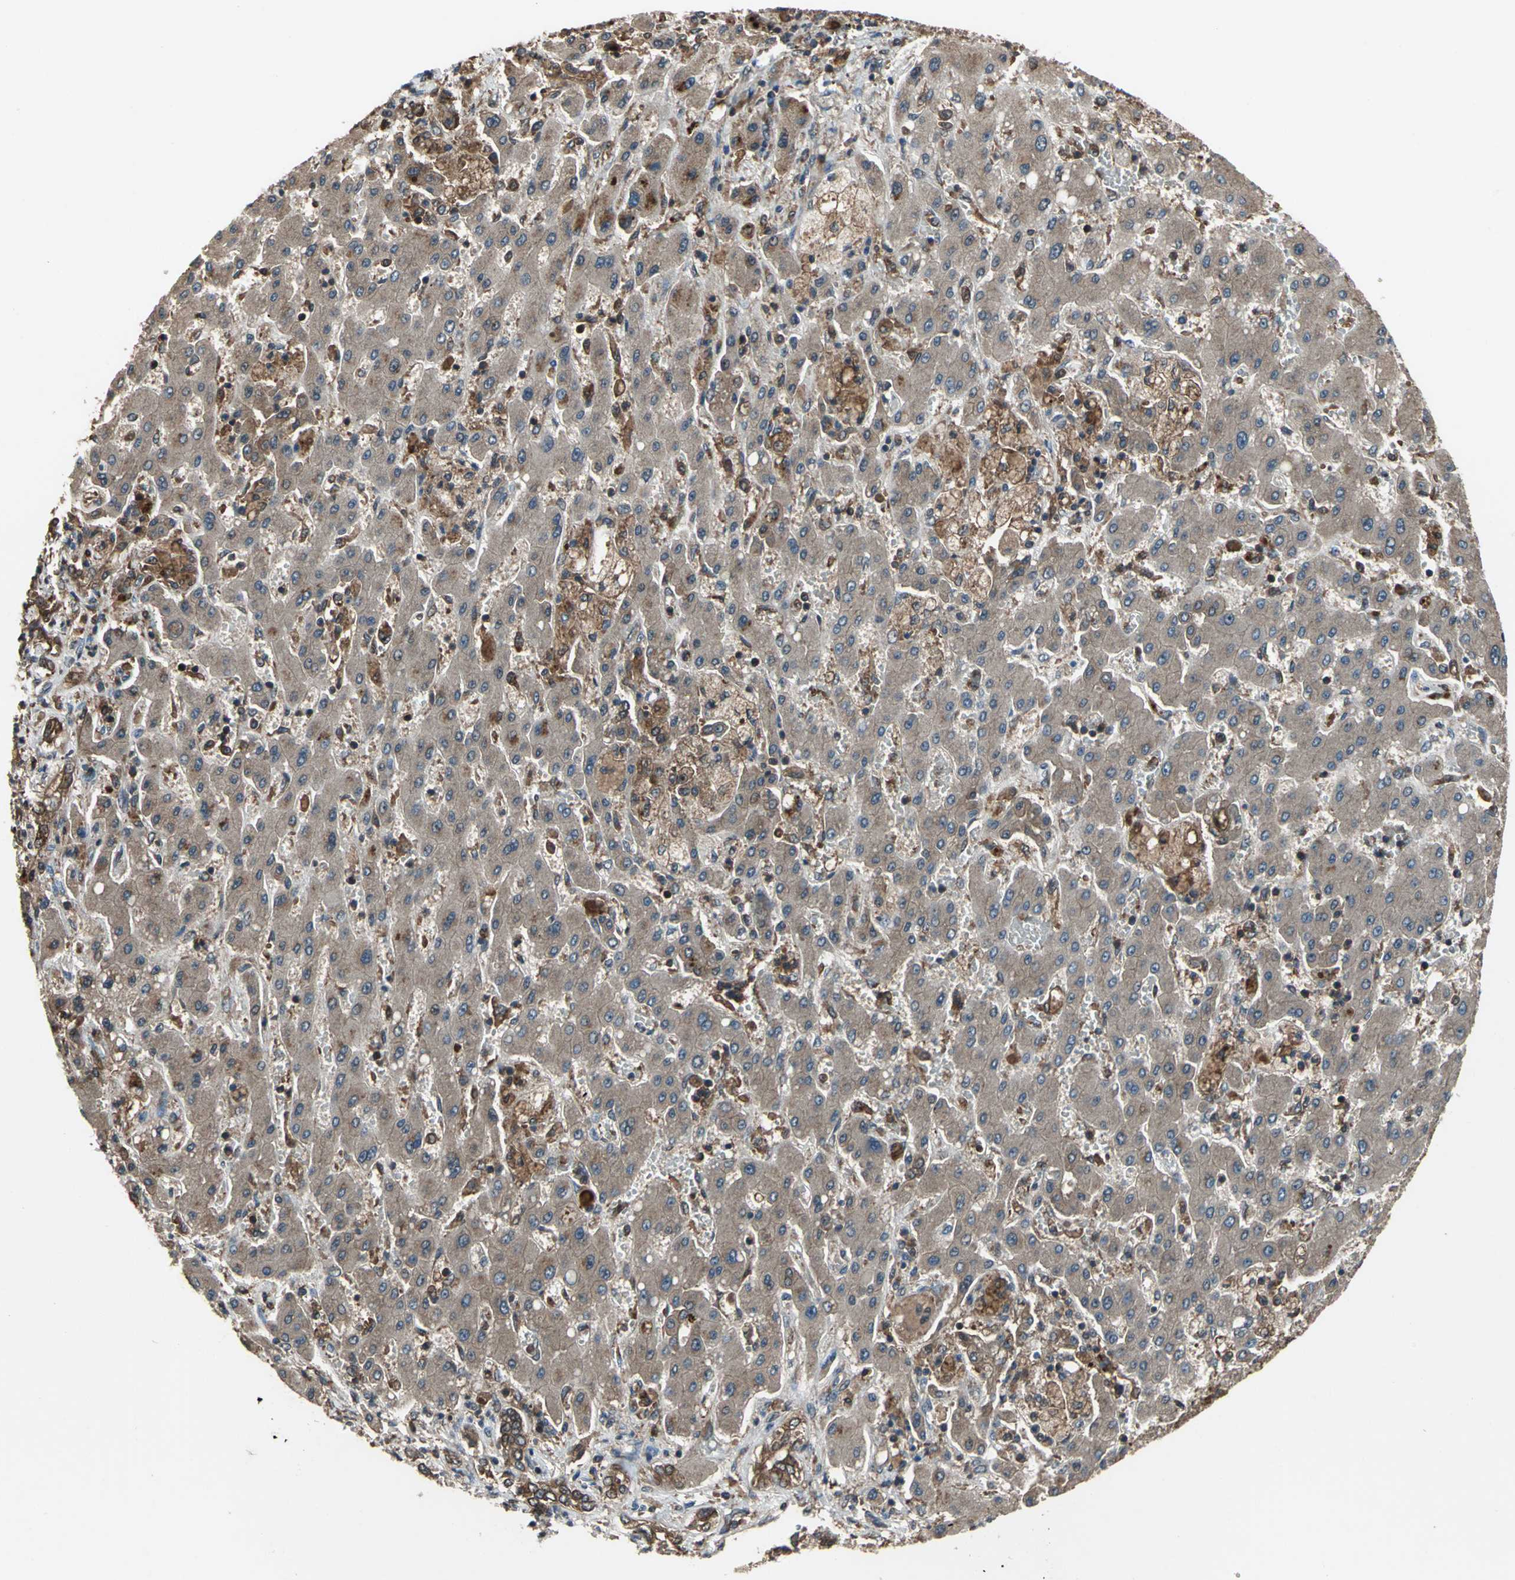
{"staining": {"intensity": "strong", "quantity": ">75%", "location": "cytoplasmic/membranous"}, "tissue": "liver cancer", "cell_type": "Tumor cells", "image_type": "cancer", "snomed": [{"axis": "morphology", "description": "Cholangiocarcinoma"}, {"axis": "topography", "description": "Liver"}], "caption": "An immunohistochemistry histopathology image of neoplastic tissue is shown. Protein staining in brown highlights strong cytoplasmic/membranous positivity in liver cancer (cholangiocarcinoma) within tumor cells. Using DAB (3,3'-diaminobenzidine) (brown) and hematoxylin (blue) stains, captured at high magnification using brightfield microscopy.", "gene": "CAPN1", "patient": {"sex": "male", "age": 50}}